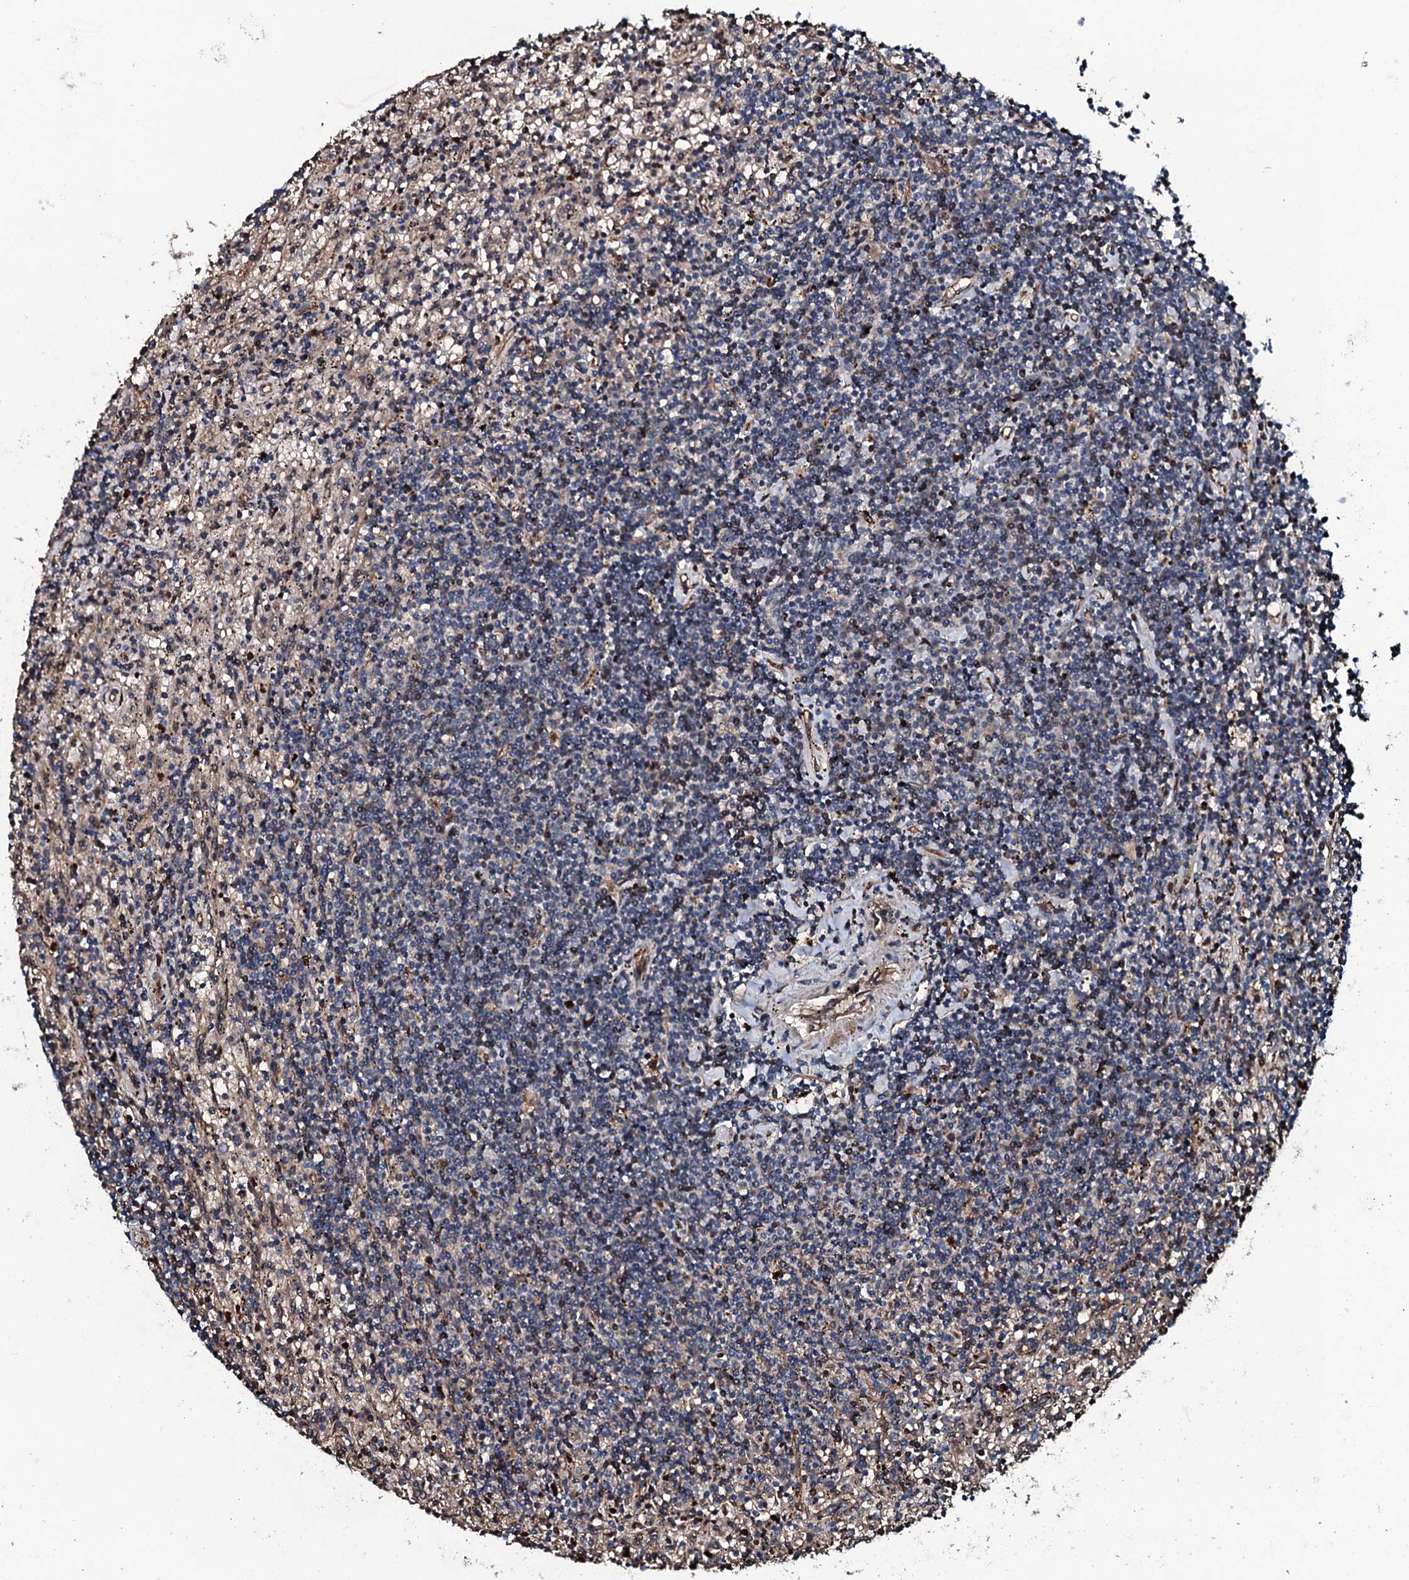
{"staining": {"intensity": "weak", "quantity": "<25%", "location": "cytoplasmic/membranous"}, "tissue": "lymphoma", "cell_type": "Tumor cells", "image_type": "cancer", "snomed": [{"axis": "morphology", "description": "Malignant lymphoma, non-Hodgkin's type, Low grade"}, {"axis": "topography", "description": "Spleen"}], "caption": "Immunohistochemical staining of malignant lymphoma, non-Hodgkin's type (low-grade) demonstrates no significant positivity in tumor cells.", "gene": "TRIM7", "patient": {"sex": "male", "age": 76}}